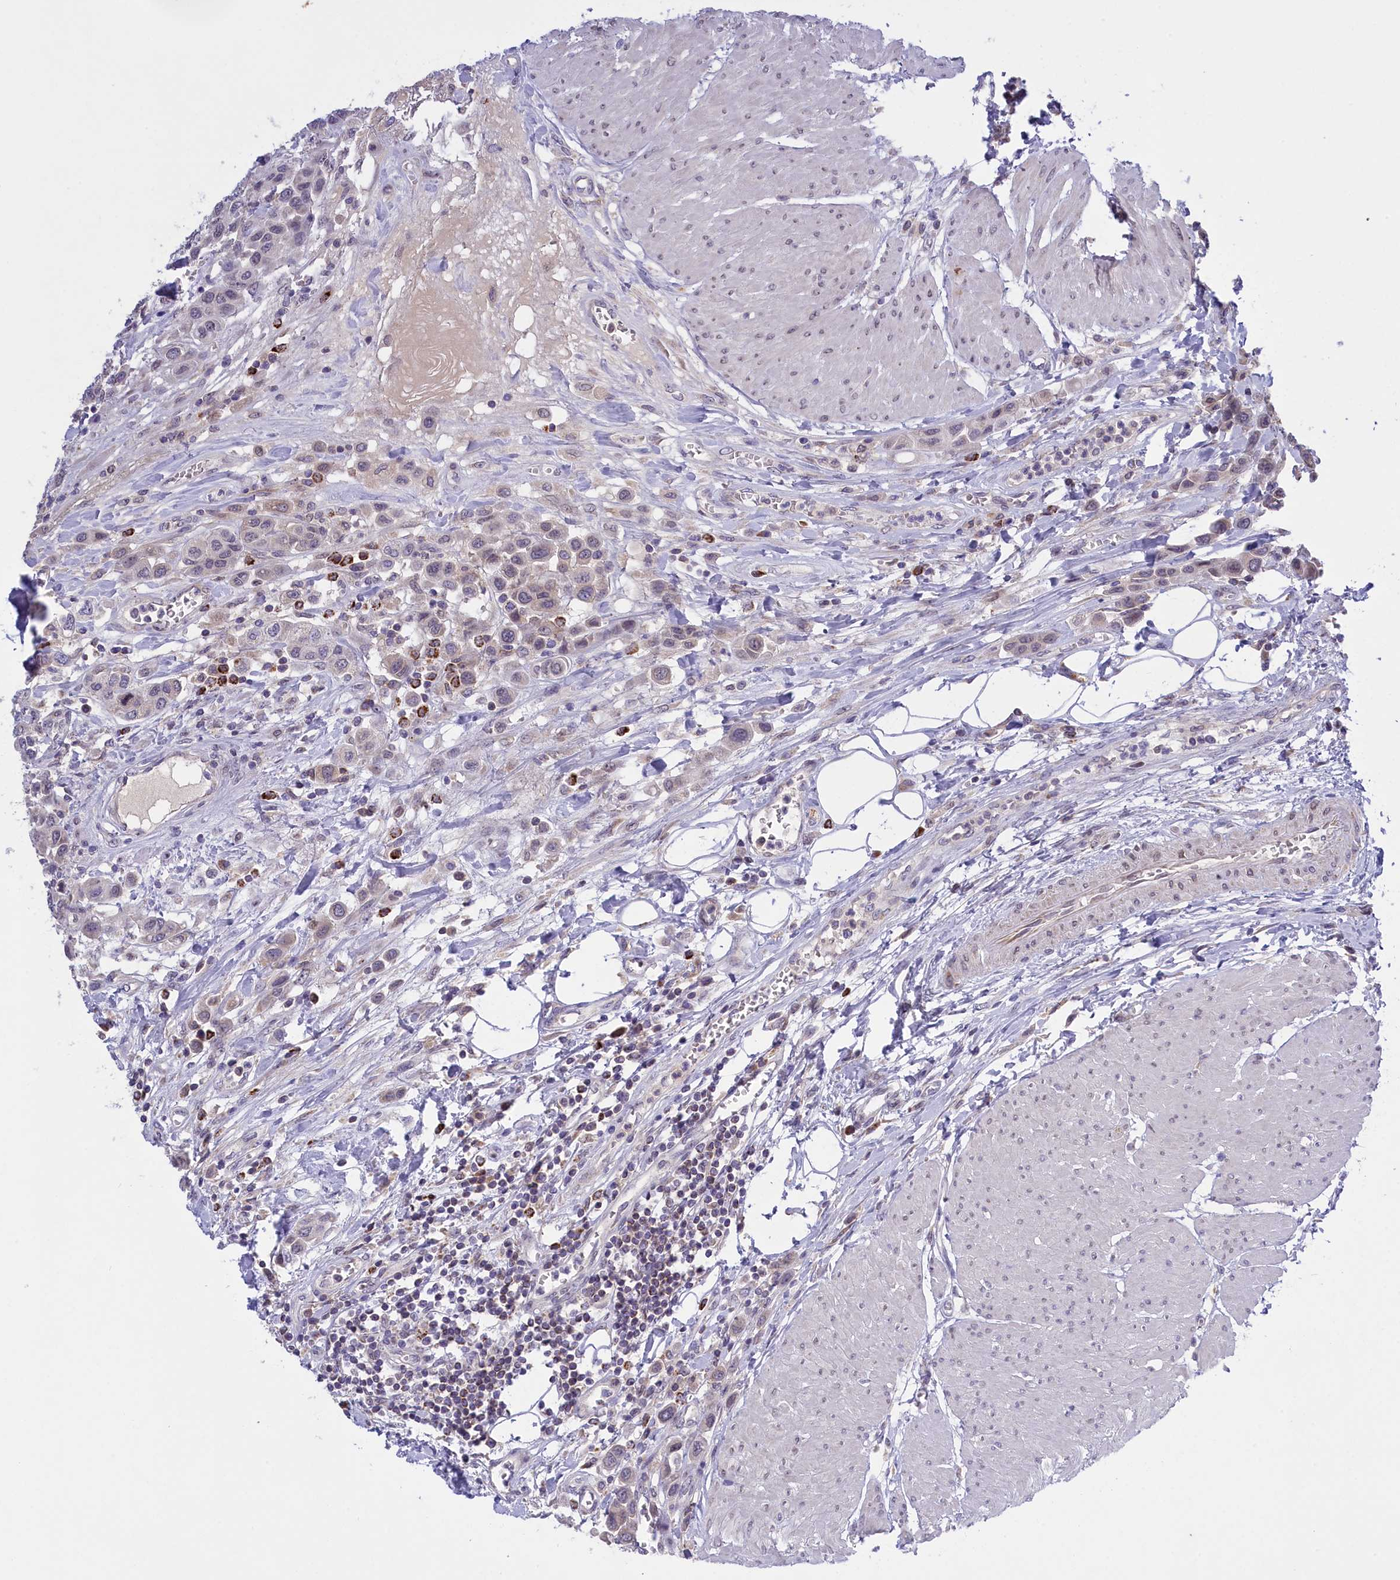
{"staining": {"intensity": "weak", "quantity": "25%-75%", "location": "nuclear"}, "tissue": "urothelial cancer", "cell_type": "Tumor cells", "image_type": "cancer", "snomed": [{"axis": "morphology", "description": "Urothelial carcinoma, High grade"}, {"axis": "topography", "description": "Urinary bladder"}], "caption": "A brown stain highlights weak nuclear expression of a protein in urothelial carcinoma (high-grade) tumor cells. The protein is shown in brown color, while the nuclei are stained blue.", "gene": "FAM149B1", "patient": {"sex": "male", "age": 50}}